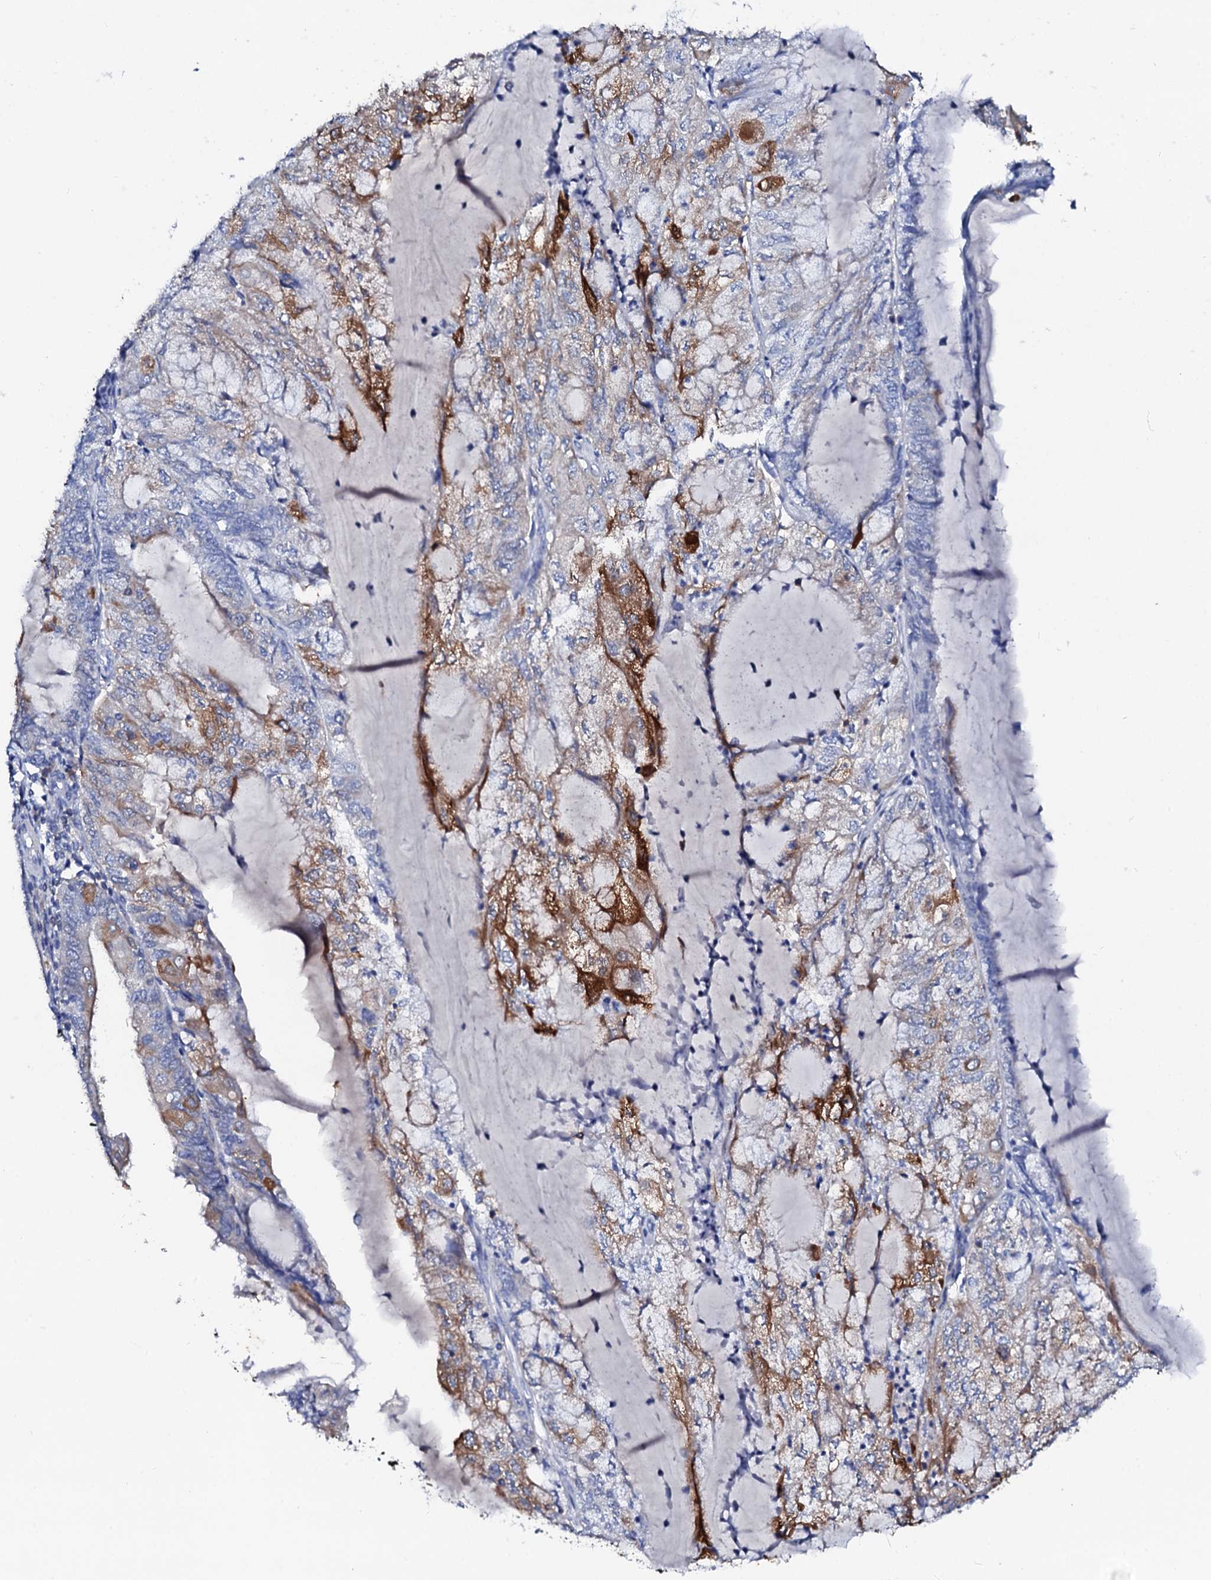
{"staining": {"intensity": "moderate", "quantity": "<25%", "location": "cytoplasmic/membranous"}, "tissue": "endometrial cancer", "cell_type": "Tumor cells", "image_type": "cancer", "snomed": [{"axis": "morphology", "description": "Adenocarcinoma, NOS"}, {"axis": "topography", "description": "Endometrium"}], "caption": "Immunohistochemical staining of endometrial cancer demonstrates low levels of moderate cytoplasmic/membranous protein staining in approximately <25% of tumor cells. Nuclei are stained in blue.", "gene": "GLB1L3", "patient": {"sex": "female", "age": 81}}